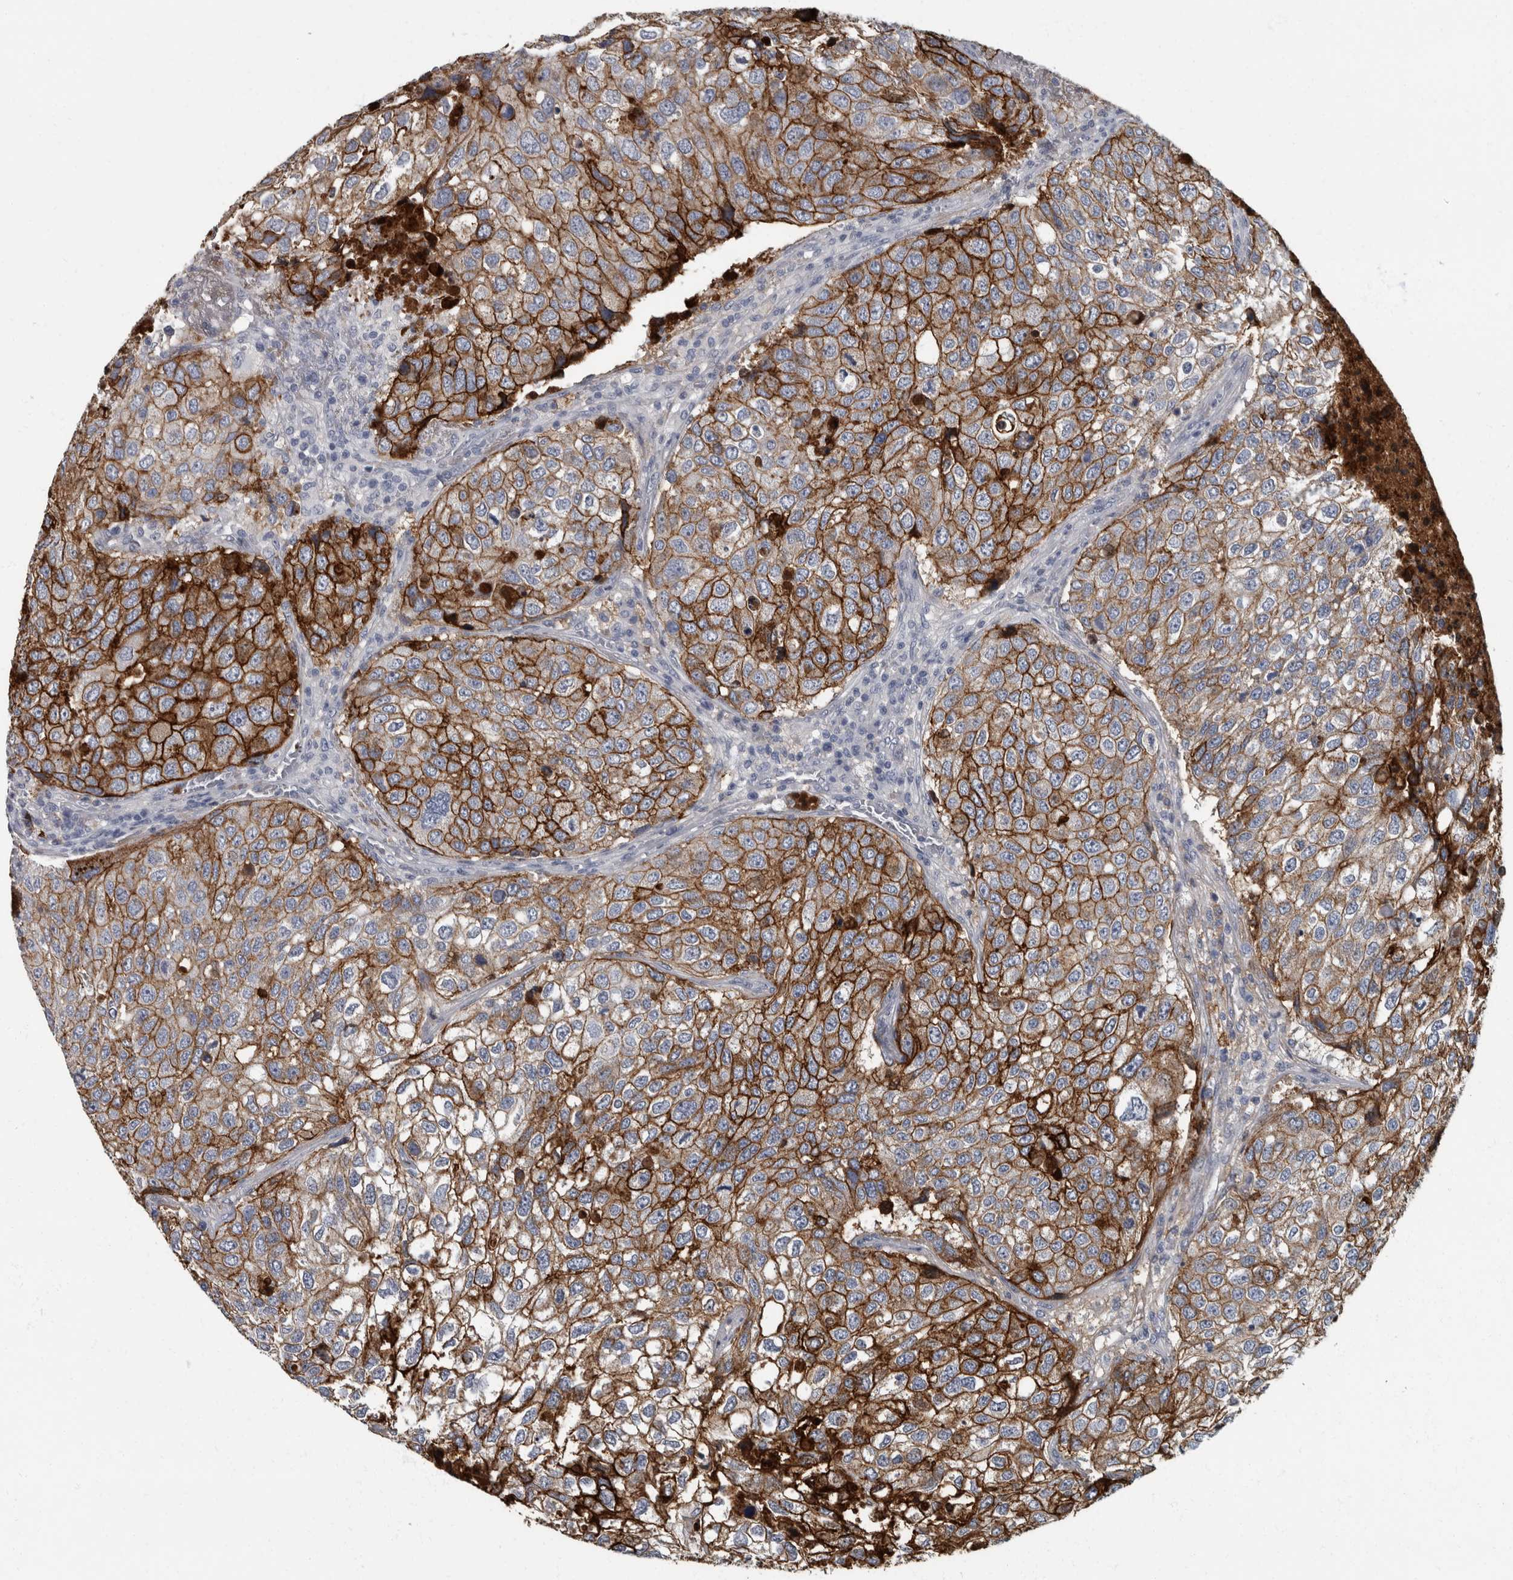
{"staining": {"intensity": "strong", "quantity": ">75%", "location": "cytoplasmic/membranous"}, "tissue": "urothelial cancer", "cell_type": "Tumor cells", "image_type": "cancer", "snomed": [{"axis": "morphology", "description": "Urothelial carcinoma, High grade"}, {"axis": "topography", "description": "Lymph node"}, {"axis": "topography", "description": "Urinary bladder"}], "caption": "A photomicrograph showing strong cytoplasmic/membranous expression in about >75% of tumor cells in urothelial cancer, as visualized by brown immunohistochemical staining.", "gene": "DSG2", "patient": {"sex": "male", "age": 51}}